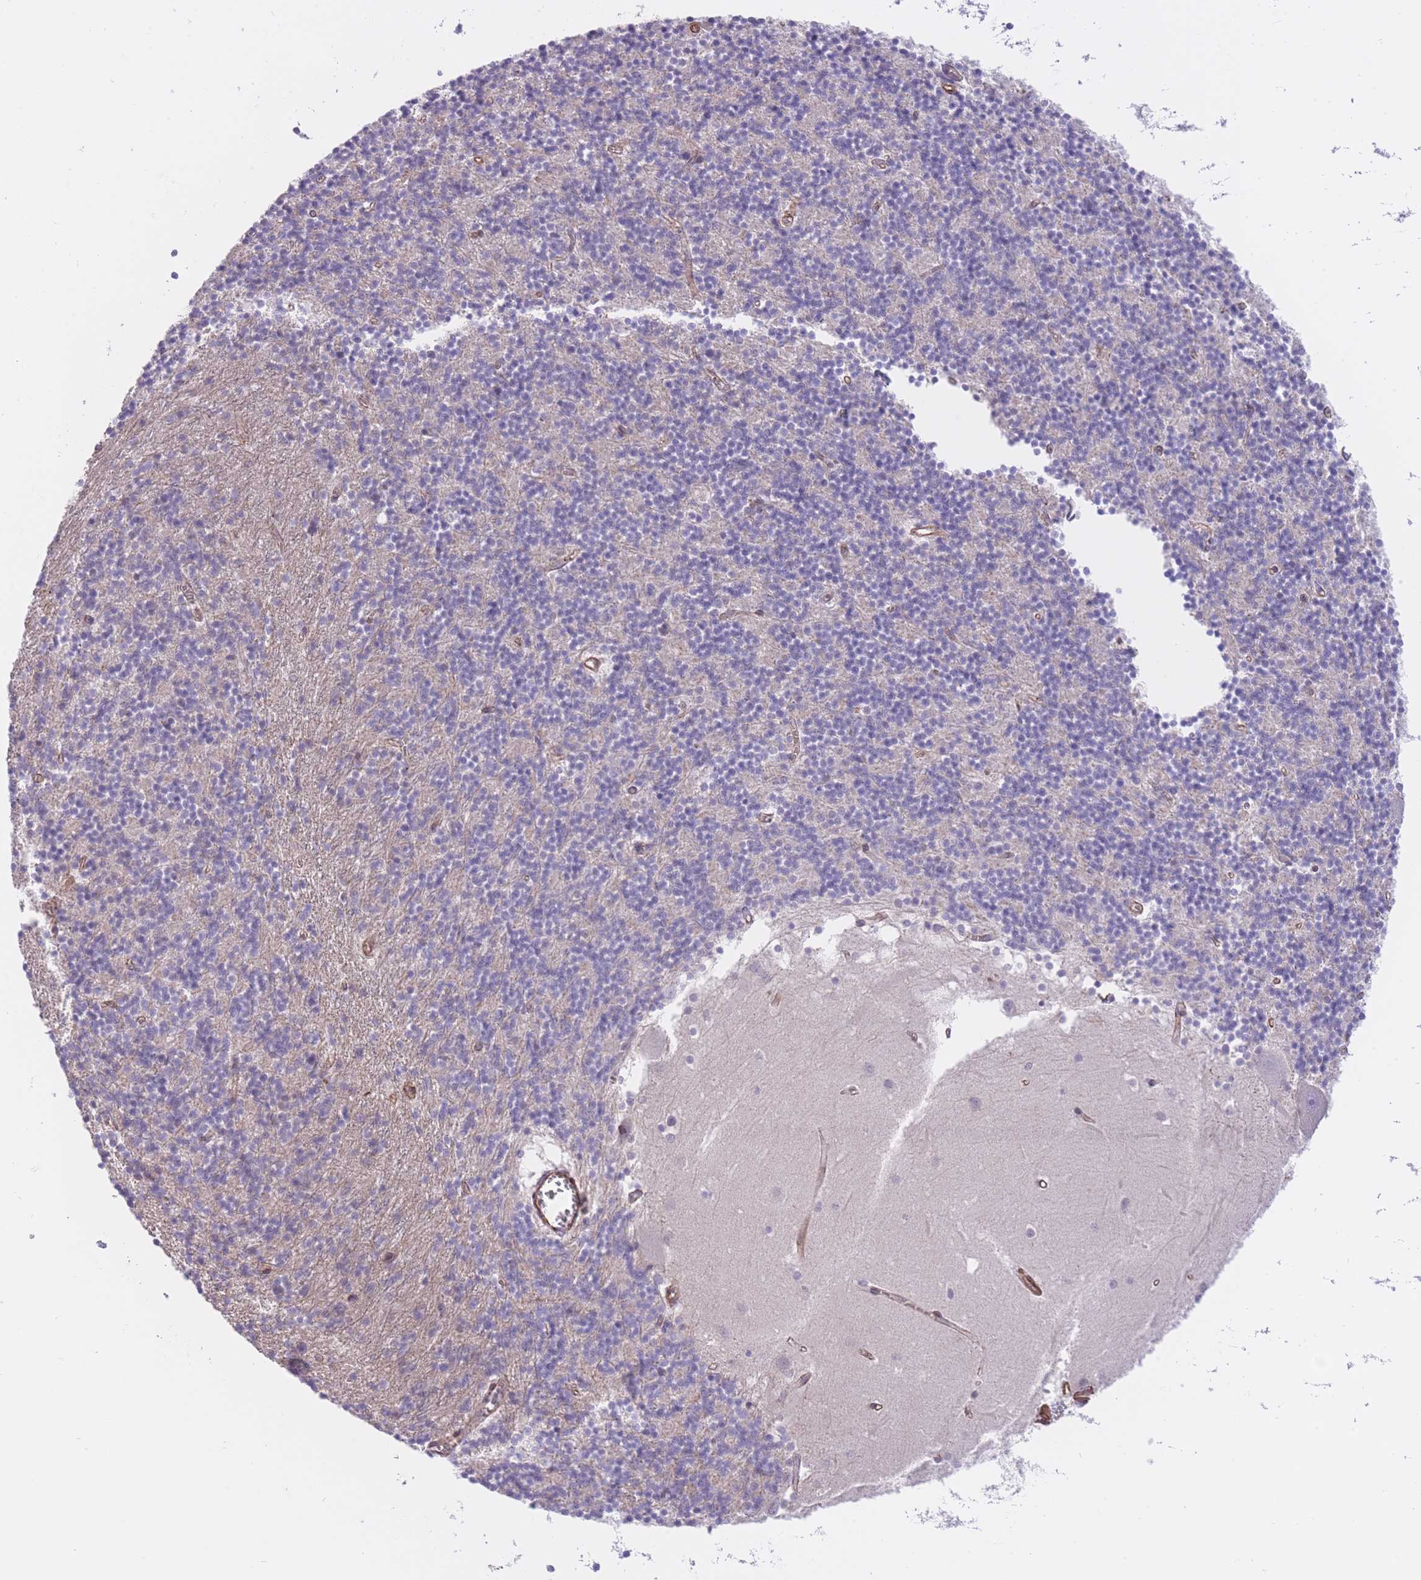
{"staining": {"intensity": "negative", "quantity": "none", "location": "none"}, "tissue": "cerebellum", "cell_type": "Cells in granular layer", "image_type": "normal", "snomed": [{"axis": "morphology", "description": "Normal tissue, NOS"}, {"axis": "topography", "description": "Cerebellum"}], "caption": "A high-resolution micrograph shows immunohistochemistry (IHC) staining of unremarkable cerebellum, which demonstrates no significant expression in cells in granular layer.", "gene": "QTRT1", "patient": {"sex": "male", "age": 54}}